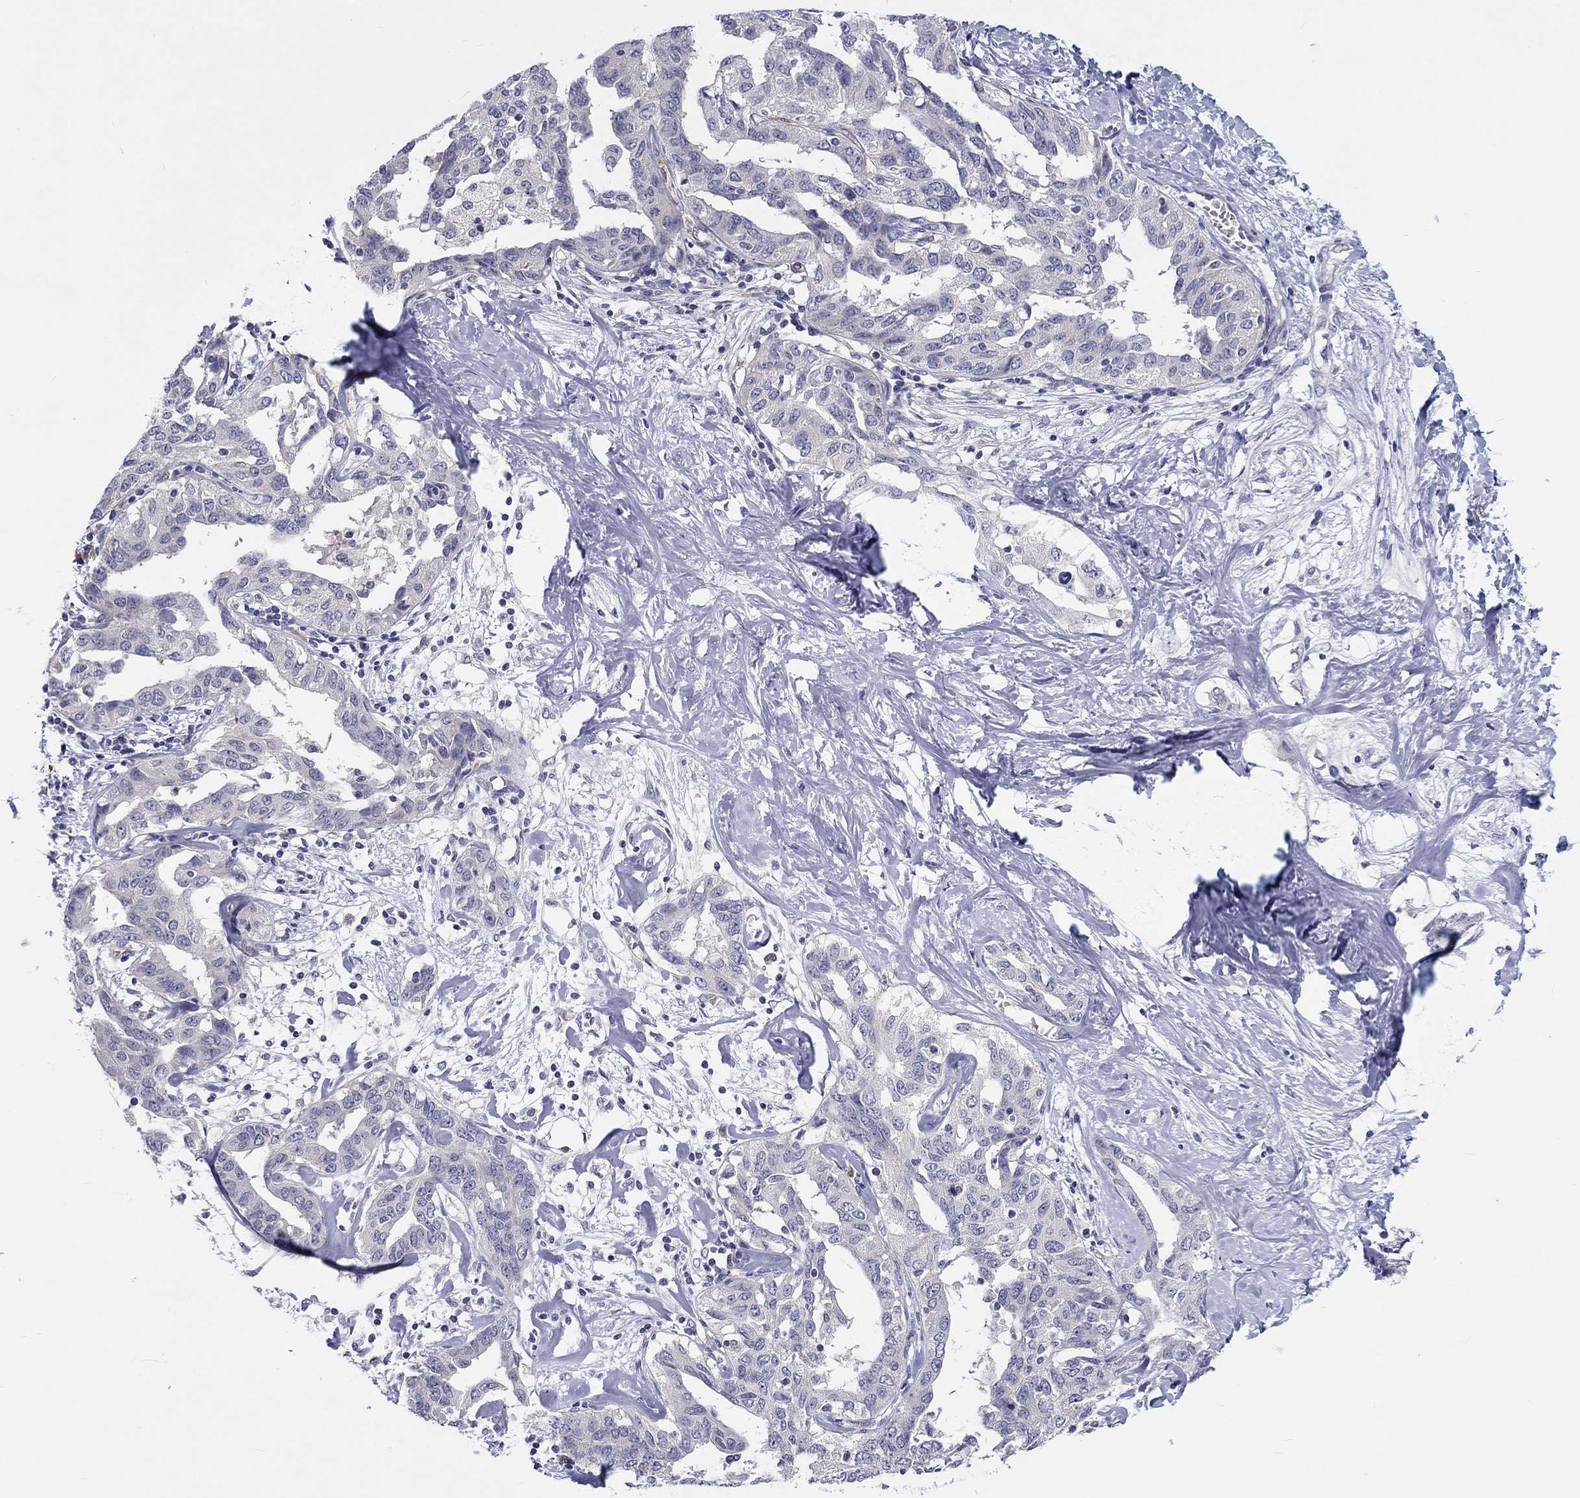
{"staining": {"intensity": "negative", "quantity": "none", "location": "none"}, "tissue": "liver cancer", "cell_type": "Tumor cells", "image_type": "cancer", "snomed": [{"axis": "morphology", "description": "Cholangiocarcinoma"}, {"axis": "topography", "description": "Liver"}], "caption": "The photomicrograph exhibits no significant positivity in tumor cells of liver cancer (cholangiocarcinoma).", "gene": "ABCG4", "patient": {"sex": "male", "age": 59}}